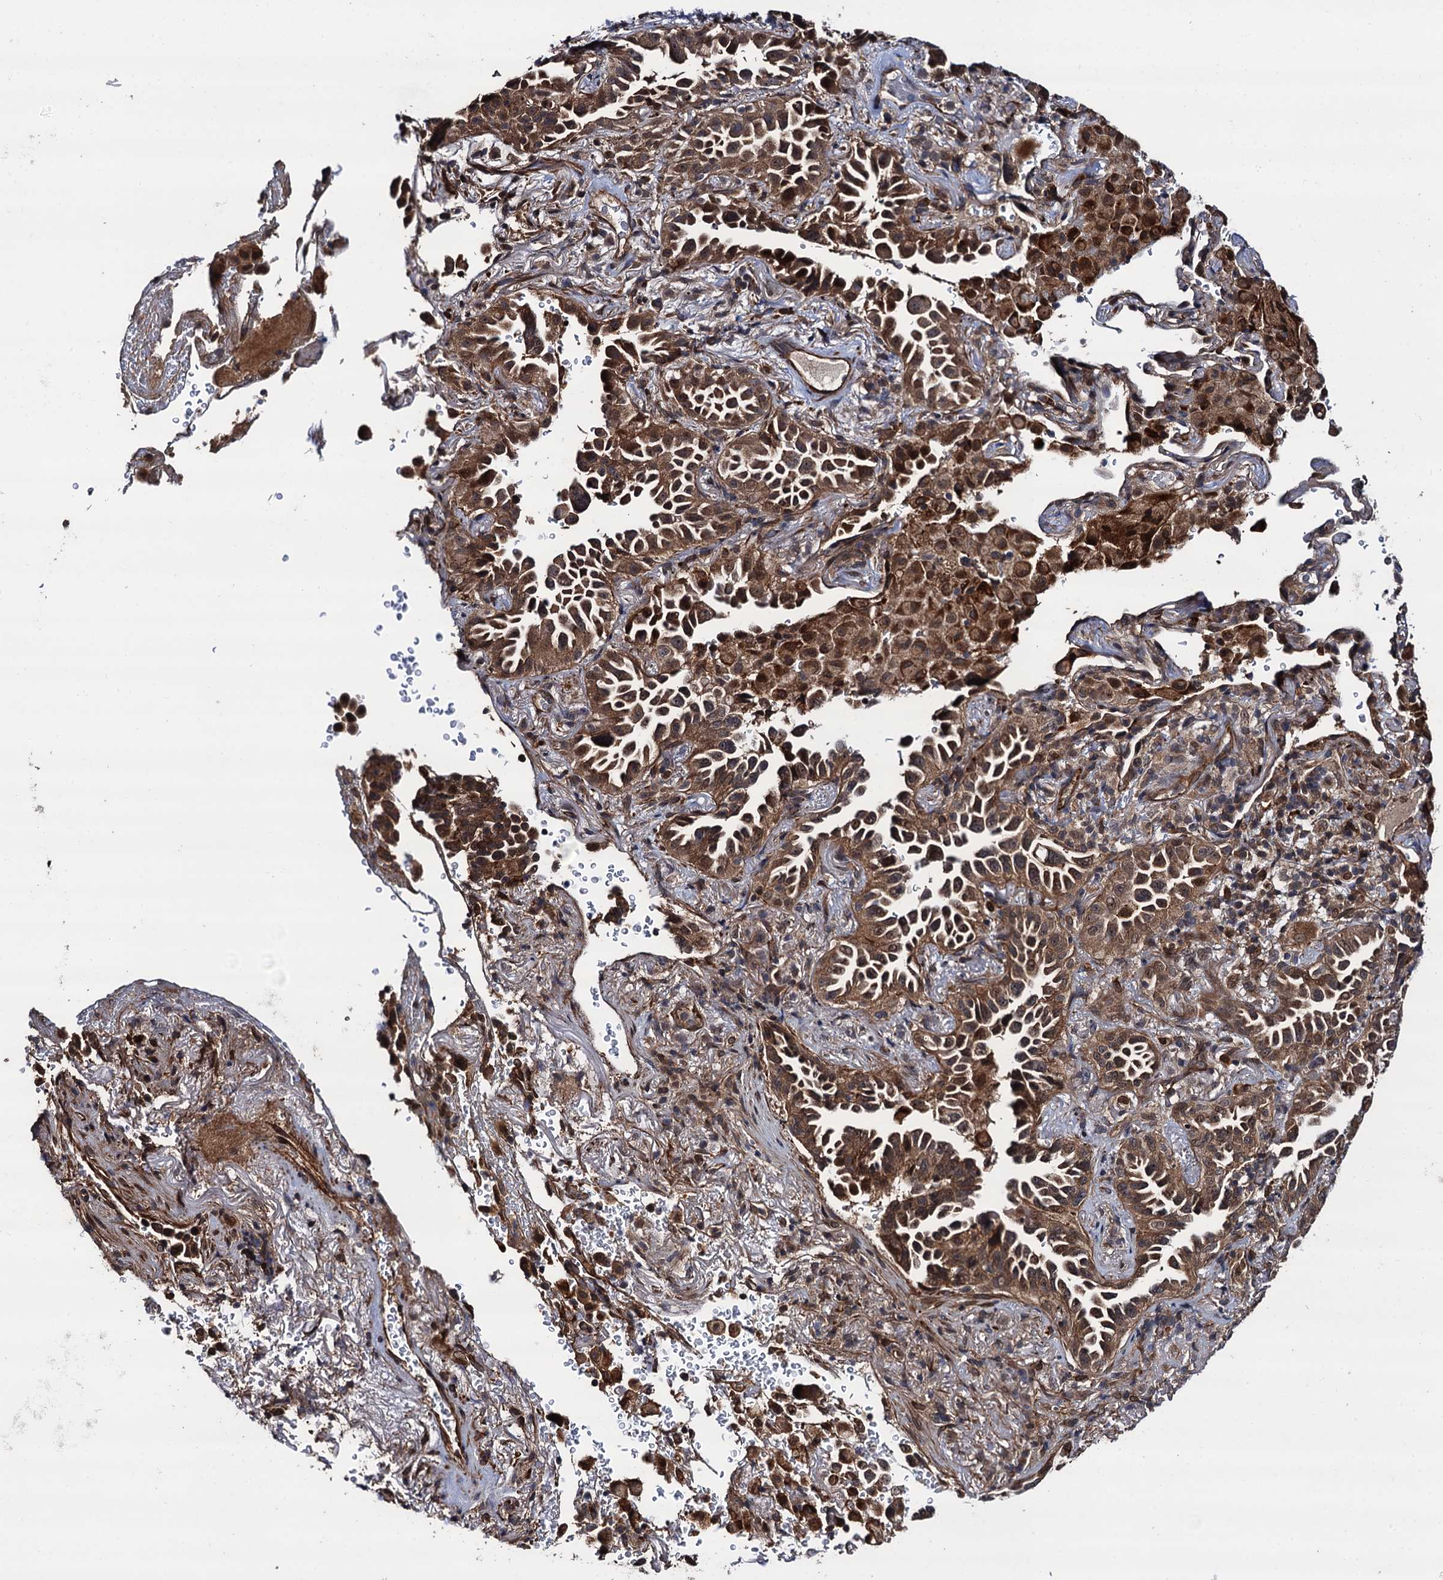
{"staining": {"intensity": "moderate", "quantity": ">75%", "location": "cytoplasmic/membranous"}, "tissue": "lung cancer", "cell_type": "Tumor cells", "image_type": "cancer", "snomed": [{"axis": "morphology", "description": "Adenocarcinoma, NOS"}, {"axis": "topography", "description": "Lung"}], "caption": "The micrograph demonstrates immunohistochemical staining of adenocarcinoma (lung). There is moderate cytoplasmic/membranous expression is appreciated in about >75% of tumor cells.", "gene": "FSIP1", "patient": {"sex": "female", "age": 69}}